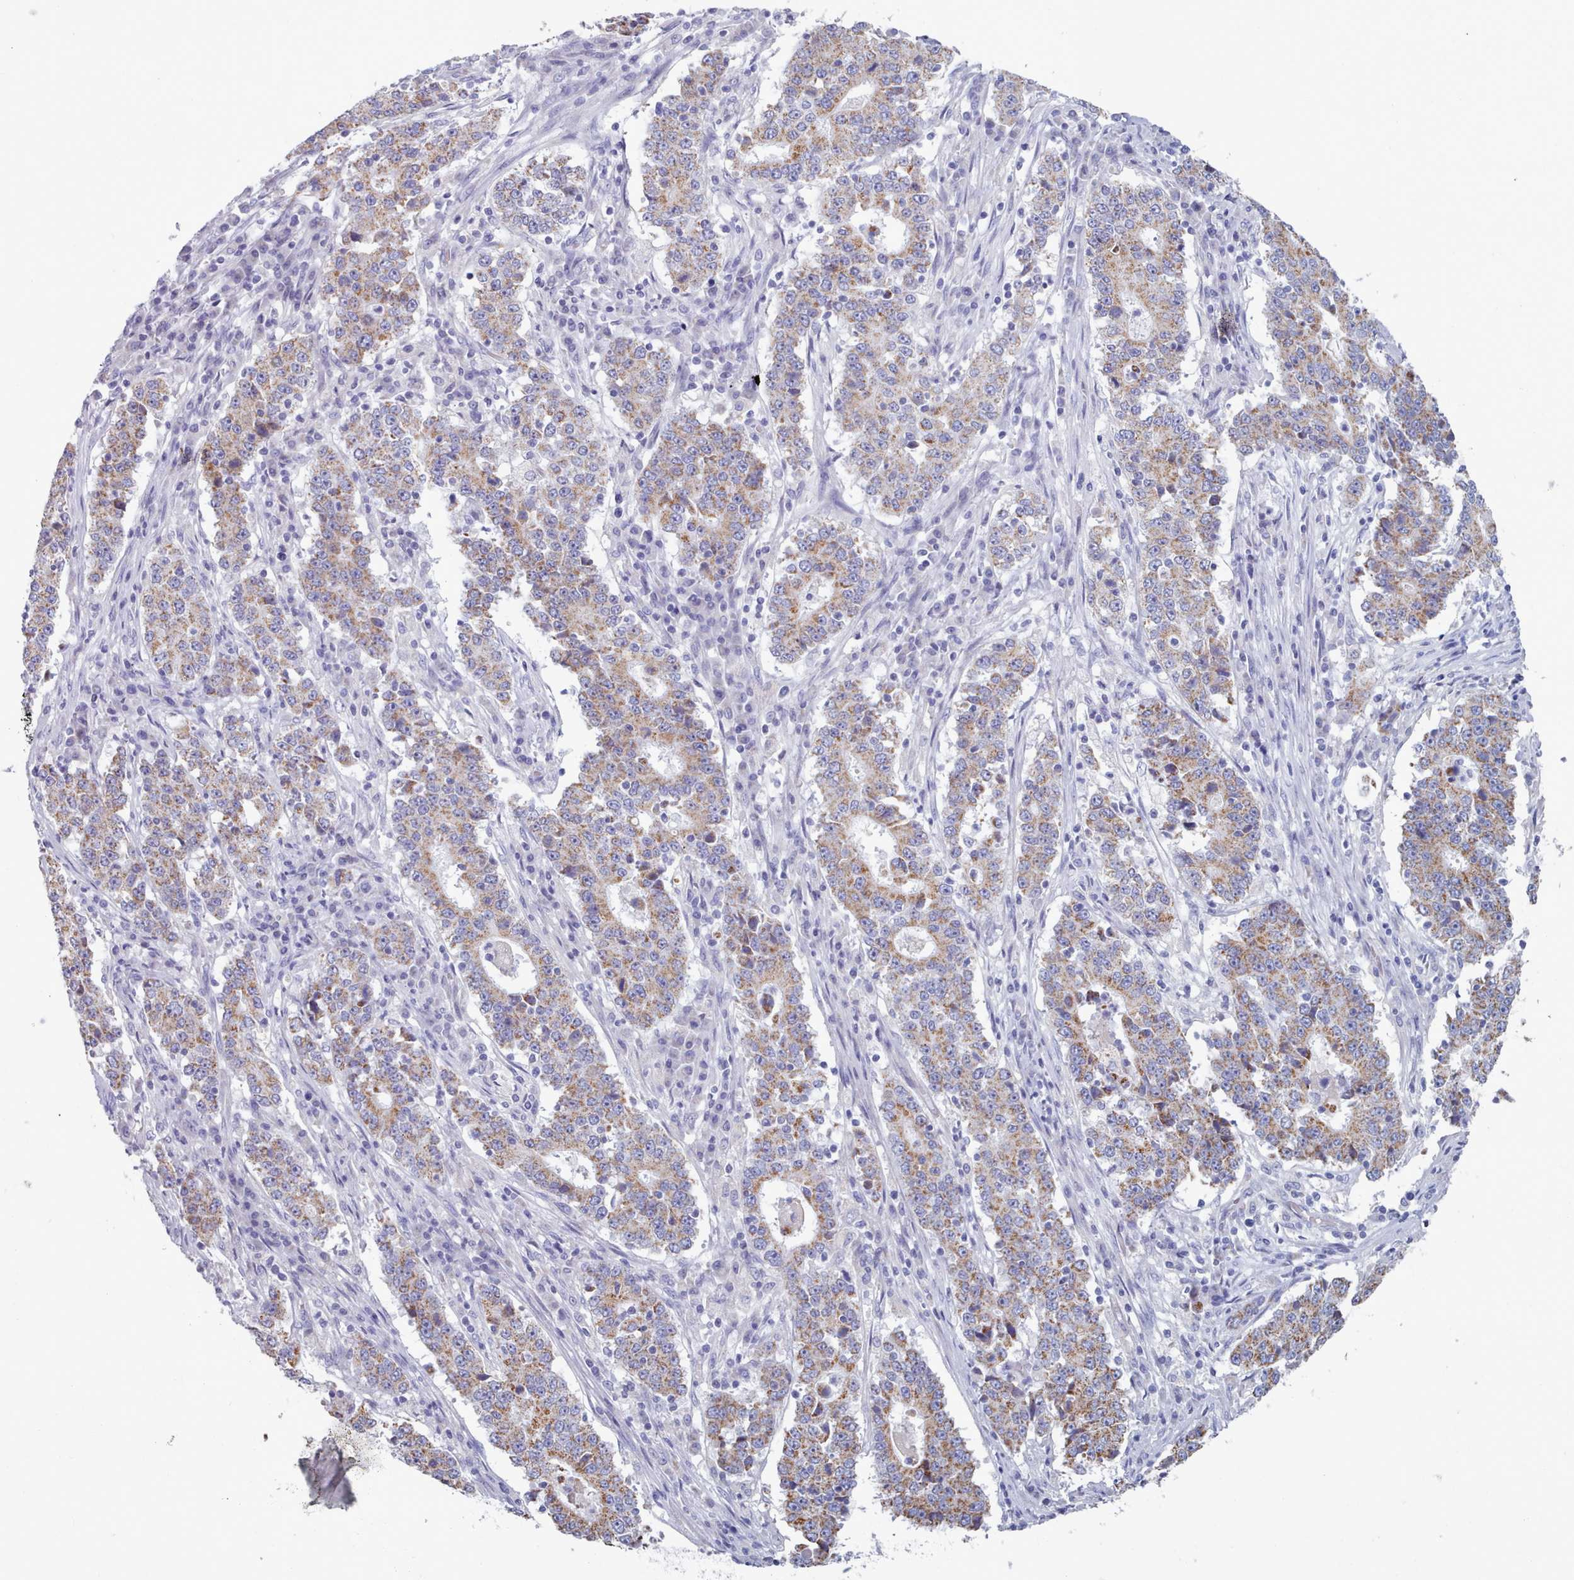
{"staining": {"intensity": "moderate", "quantity": ">75%", "location": "cytoplasmic/membranous"}, "tissue": "stomach cancer", "cell_type": "Tumor cells", "image_type": "cancer", "snomed": [{"axis": "morphology", "description": "Adenocarcinoma, NOS"}, {"axis": "topography", "description": "Stomach"}], "caption": "Stomach adenocarcinoma stained with a brown dye shows moderate cytoplasmic/membranous positive expression in approximately >75% of tumor cells.", "gene": "HAO1", "patient": {"sex": "male", "age": 59}}